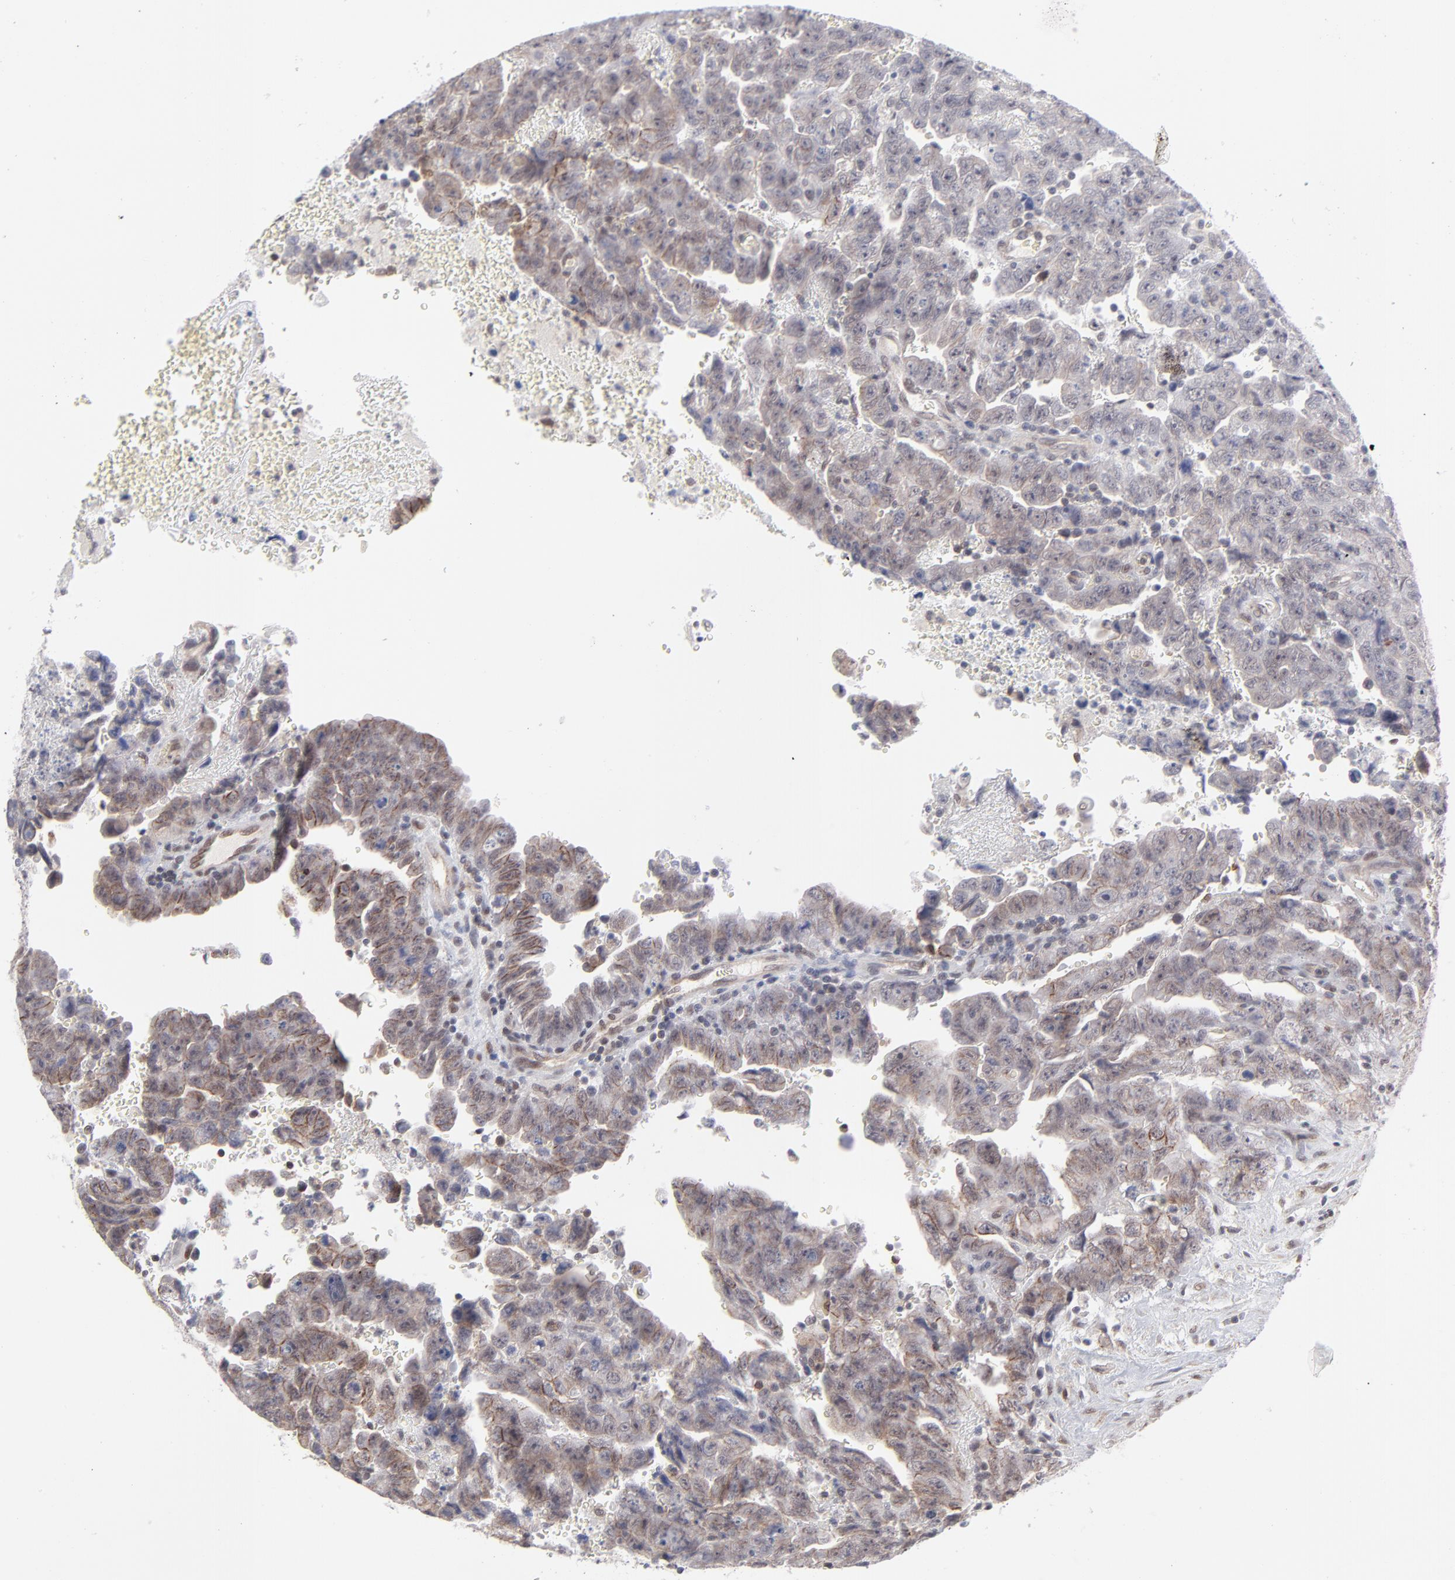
{"staining": {"intensity": "weak", "quantity": ">75%", "location": "cytoplasmic/membranous,nuclear"}, "tissue": "testis cancer", "cell_type": "Tumor cells", "image_type": "cancer", "snomed": [{"axis": "morphology", "description": "Carcinoma, Embryonal, NOS"}, {"axis": "topography", "description": "Testis"}], "caption": "Weak cytoplasmic/membranous and nuclear protein positivity is present in approximately >75% of tumor cells in testis cancer.", "gene": "NBN", "patient": {"sex": "male", "age": 28}}